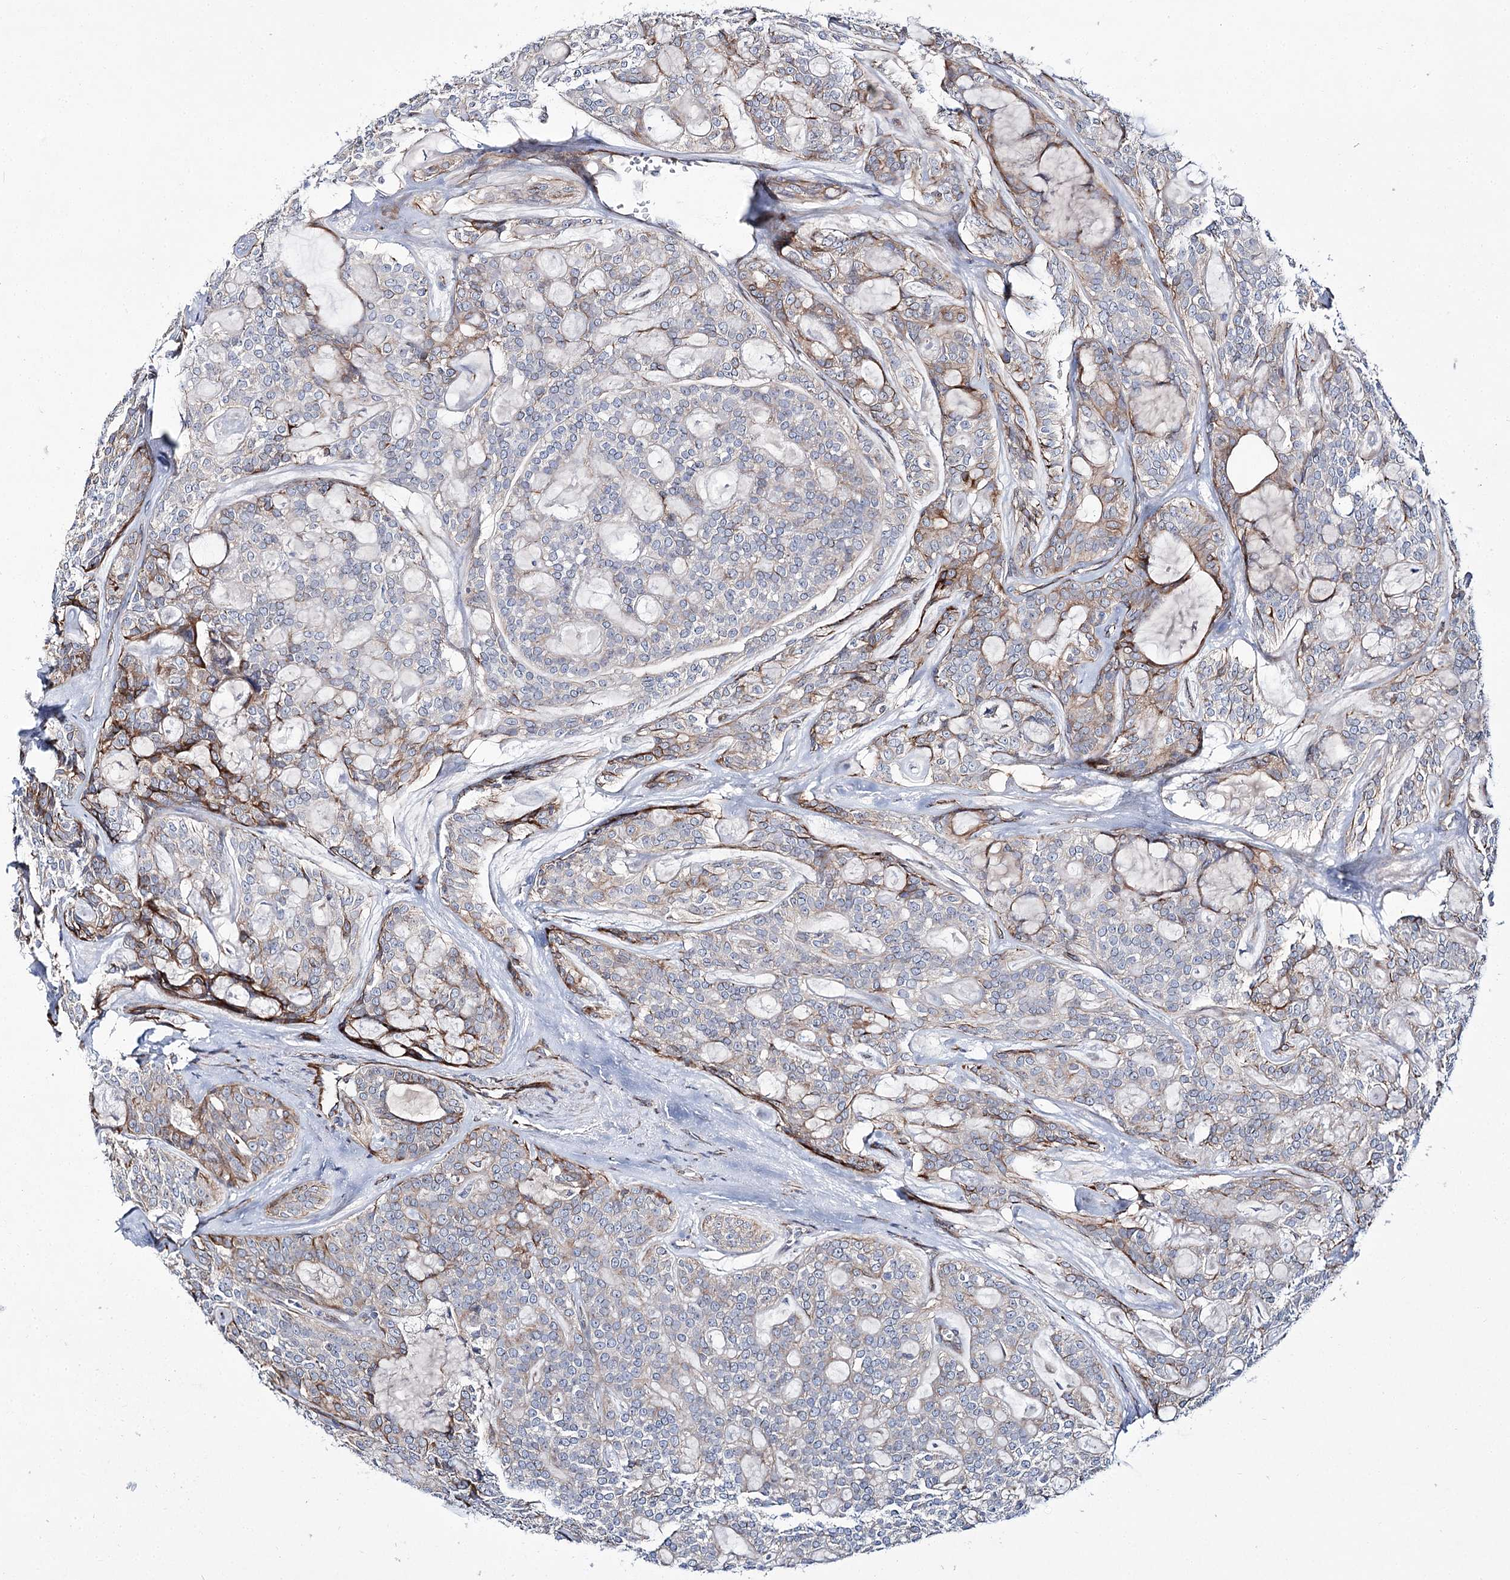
{"staining": {"intensity": "moderate", "quantity": "<25%", "location": "cytoplasmic/membranous"}, "tissue": "head and neck cancer", "cell_type": "Tumor cells", "image_type": "cancer", "snomed": [{"axis": "morphology", "description": "Adenocarcinoma, NOS"}, {"axis": "topography", "description": "Head-Neck"}], "caption": "Immunohistochemistry (DAB) staining of head and neck cancer (adenocarcinoma) exhibits moderate cytoplasmic/membranous protein staining in about <25% of tumor cells.", "gene": "ARHGAP32", "patient": {"sex": "male", "age": 66}}